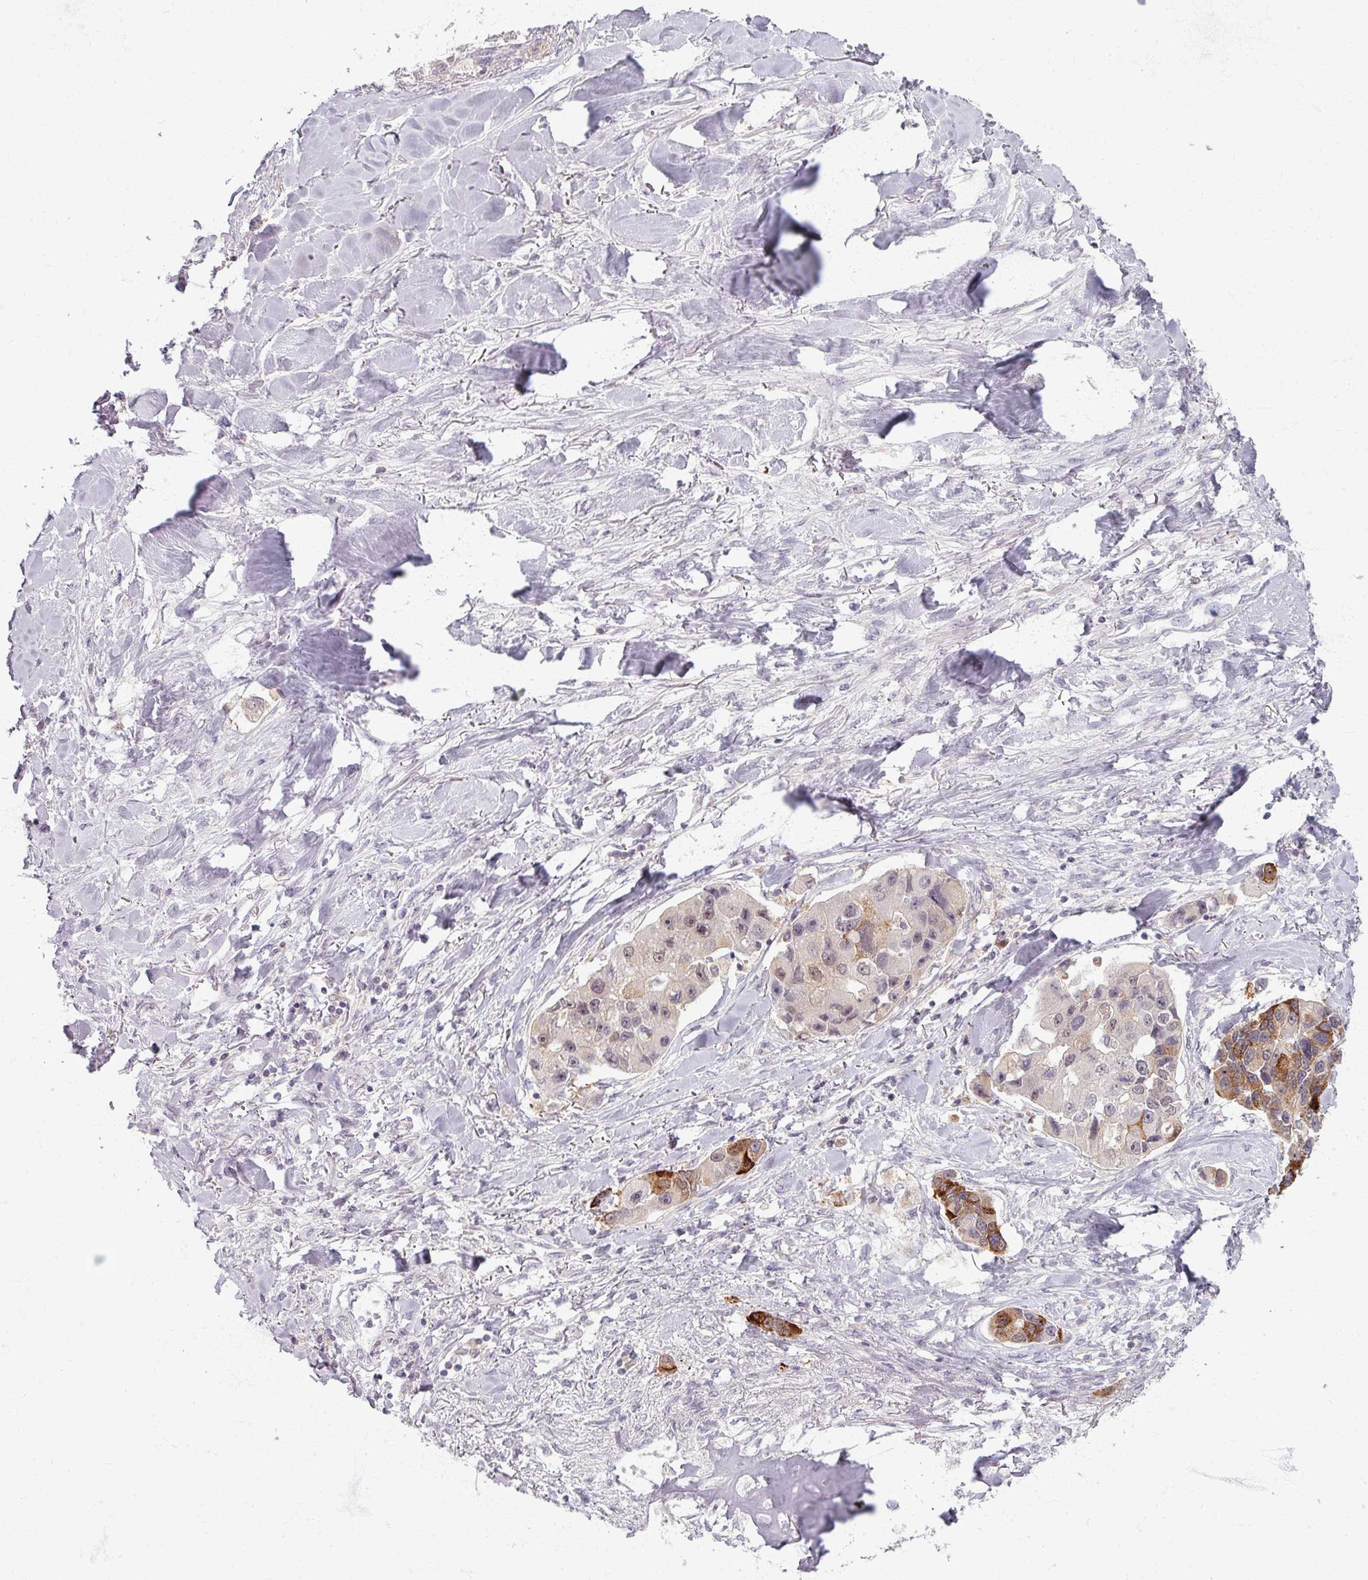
{"staining": {"intensity": "strong", "quantity": "<25%", "location": "cytoplasmic/membranous"}, "tissue": "lung cancer", "cell_type": "Tumor cells", "image_type": "cancer", "snomed": [{"axis": "morphology", "description": "Adenocarcinoma, NOS"}, {"axis": "topography", "description": "Lung"}], "caption": "This is an image of immunohistochemistry (IHC) staining of lung adenocarcinoma, which shows strong positivity in the cytoplasmic/membranous of tumor cells.", "gene": "TTLL7", "patient": {"sex": "female", "age": 54}}